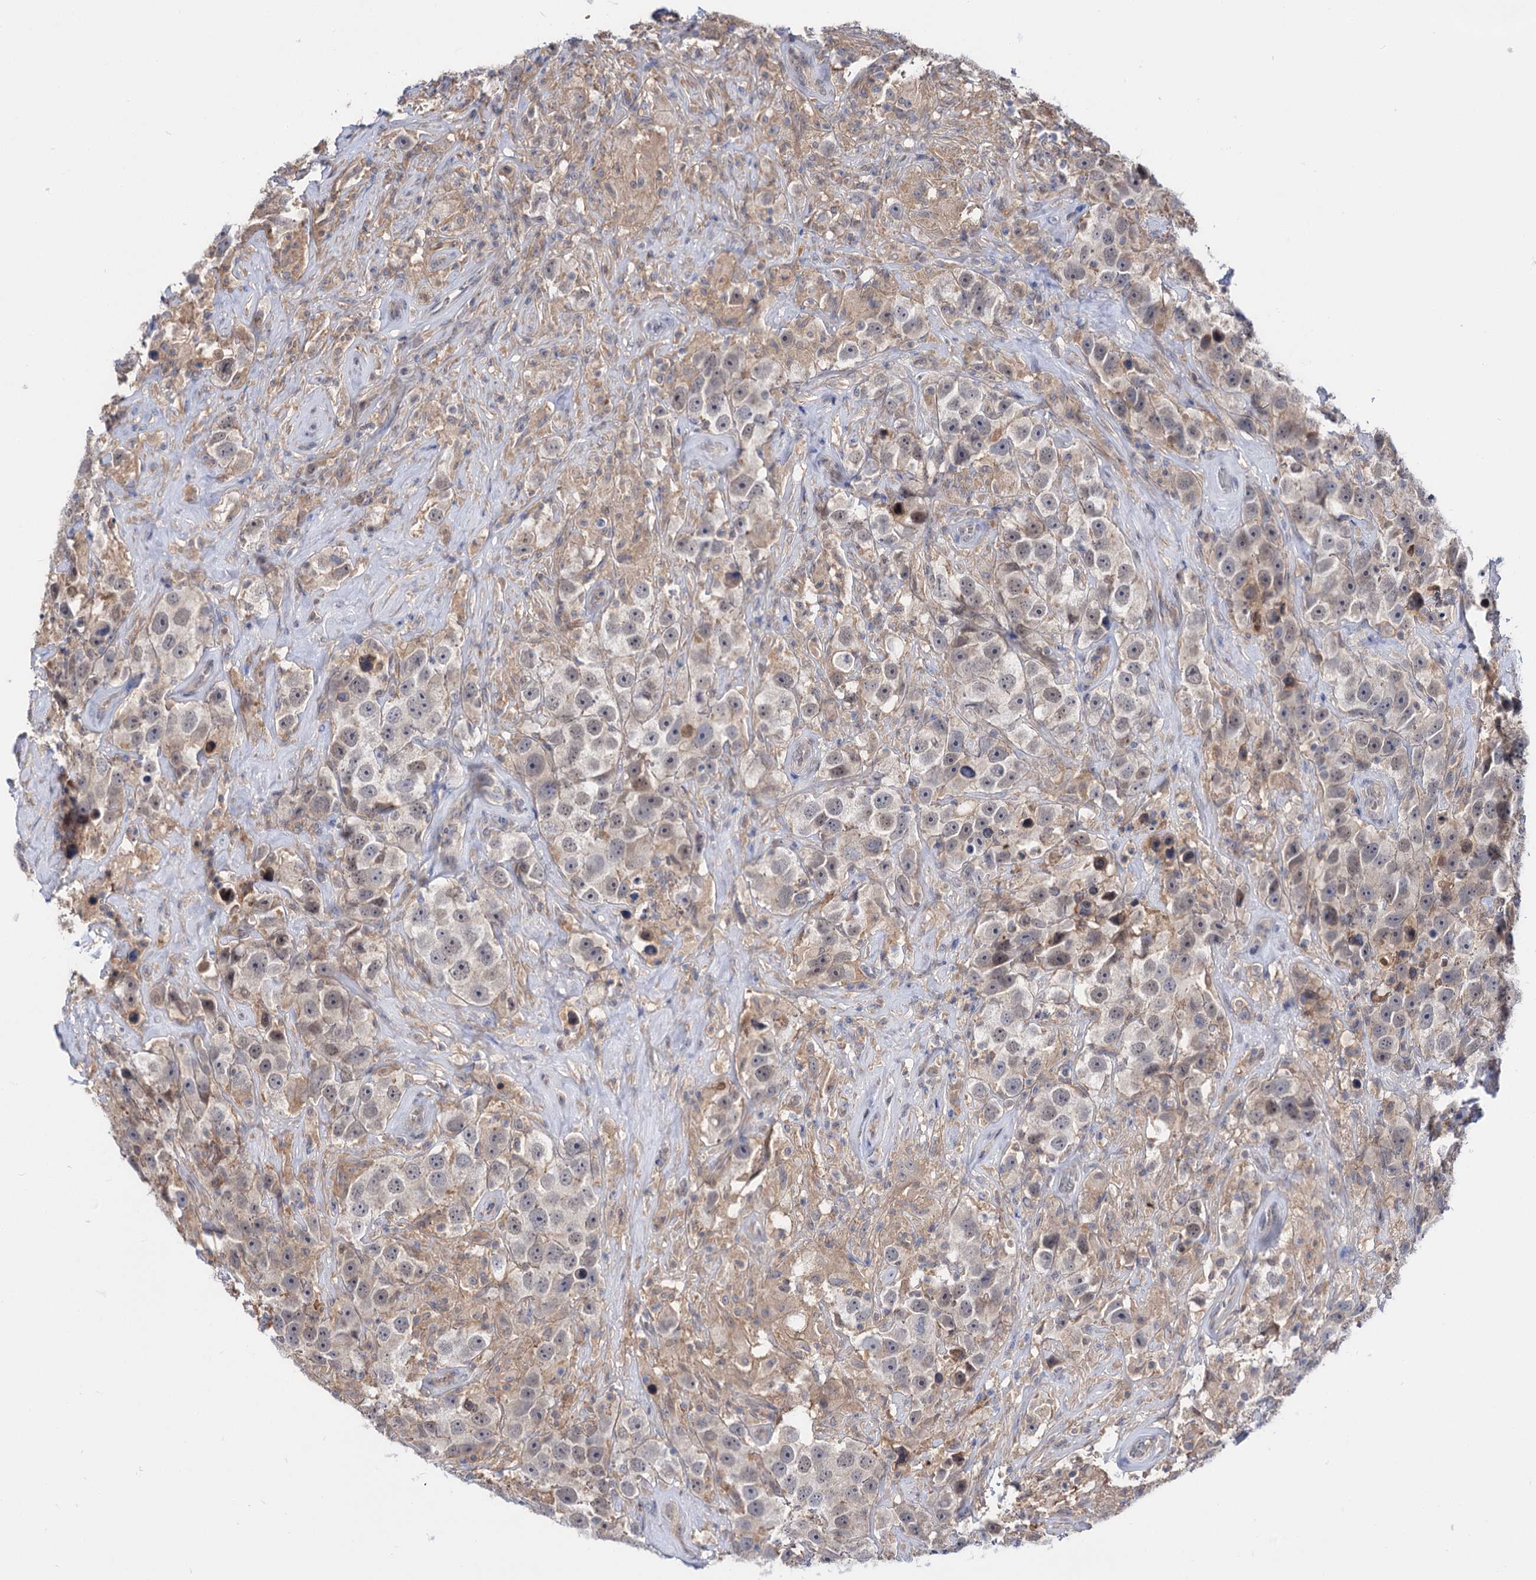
{"staining": {"intensity": "negative", "quantity": "none", "location": "none"}, "tissue": "testis cancer", "cell_type": "Tumor cells", "image_type": "cancer", "snomed": [{"axis": "morphology", "description": "Seminoma, NOS"}, {"axis": "topography", "description": "Testis"}], "caption": "IHC photomicrograph of neoplastic tissue: human testis cancer (seminoma) stained with DAB (3,3'-diaminobenzidine) exhibits no significant protein positivity in tumor cells. (DAB IHC with hematoxylin counter stain).", "gene": "NEK10", "patient": {"sex": "male", "age": 49}}